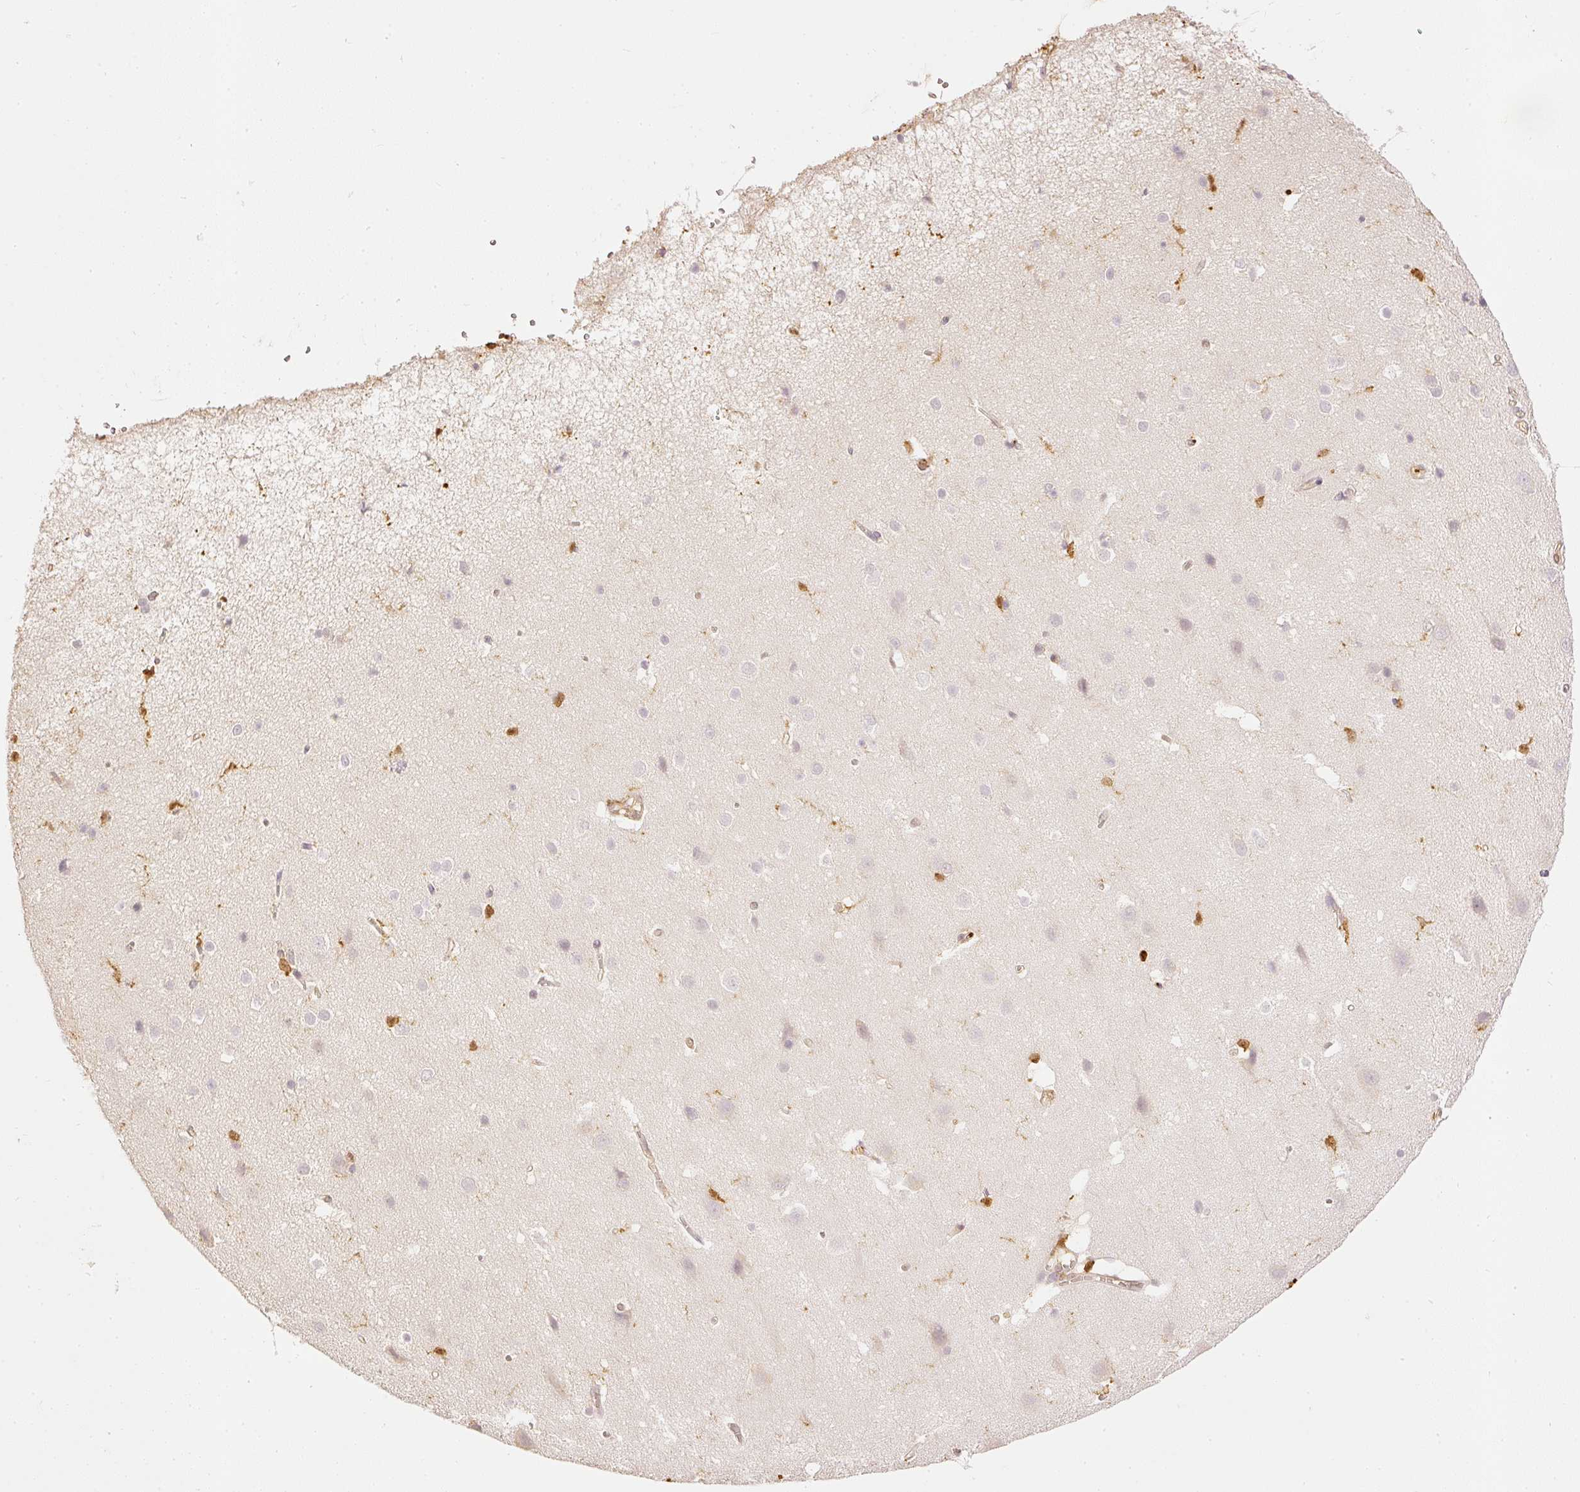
{"staining": {"intensity": "weak", "quantity": "25%-75%", "location": "cytoplasmic/membranous"}, "tissue": "cerebral cortex", "cell_type": "Endothelial cells", "image_type": "normal", "snomed": [{"axis": "morphology", "description": "Normal tissue, NOS"}, {"axis": "topography", "description": "Cerebral cortex"}], "caption": "An IHC photomicrograph of benign tissue is shown. Protein staining in brown labels weak cytoplasmic/membranous positivity in cerebral cortex within endothelial cells. The staining is performed using DAB (3,3'-diaminobenzidine) brown chromogen to label protein expression. The nuclei are counter-stained blue using hematoxylin.", "gene": "PFN1", "patient": {"sex": "male", "age": 37}}